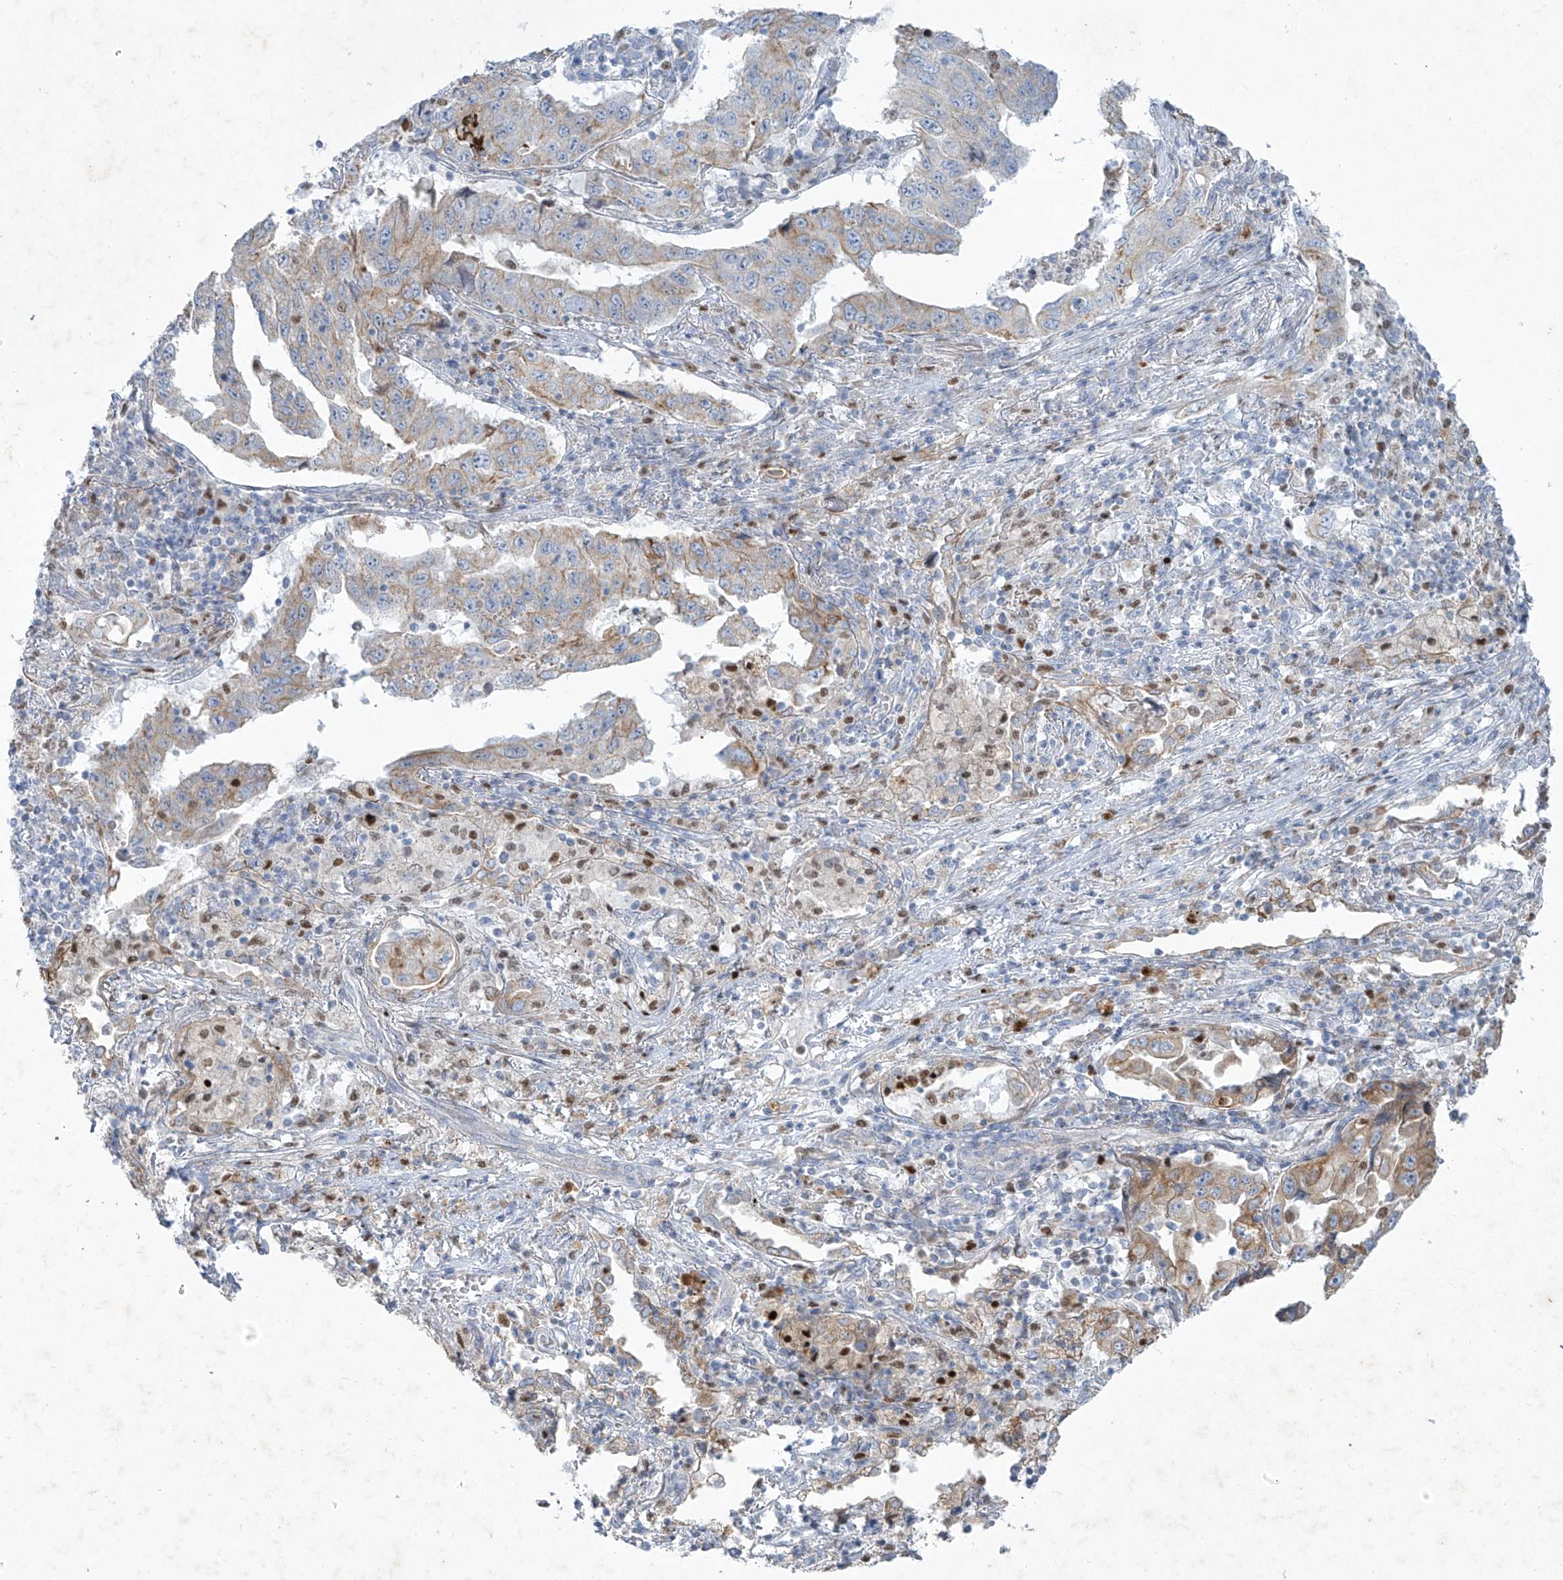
{"staining": {"intensity": "weak", "quantity": ">75%", "location": "cytoplasmic/membranous"}, "tissue": "lung cancer", "cell_type": "Tumor cells", "image_type": "cancer", "snomed": [{"axis": "morphology", "description": "Adenocarcinoma, NOS"}, {"axis": "topography", "description": "Lung"}], "caption": "Brown immunohistochemical staining in human adenocarcinoma (lung) exhibits weak cytoplasmic/membranous positivity in about >75% of tumor cells.", "gene": "TUBE1", "patient": {"sex": "female", "age": 51}}